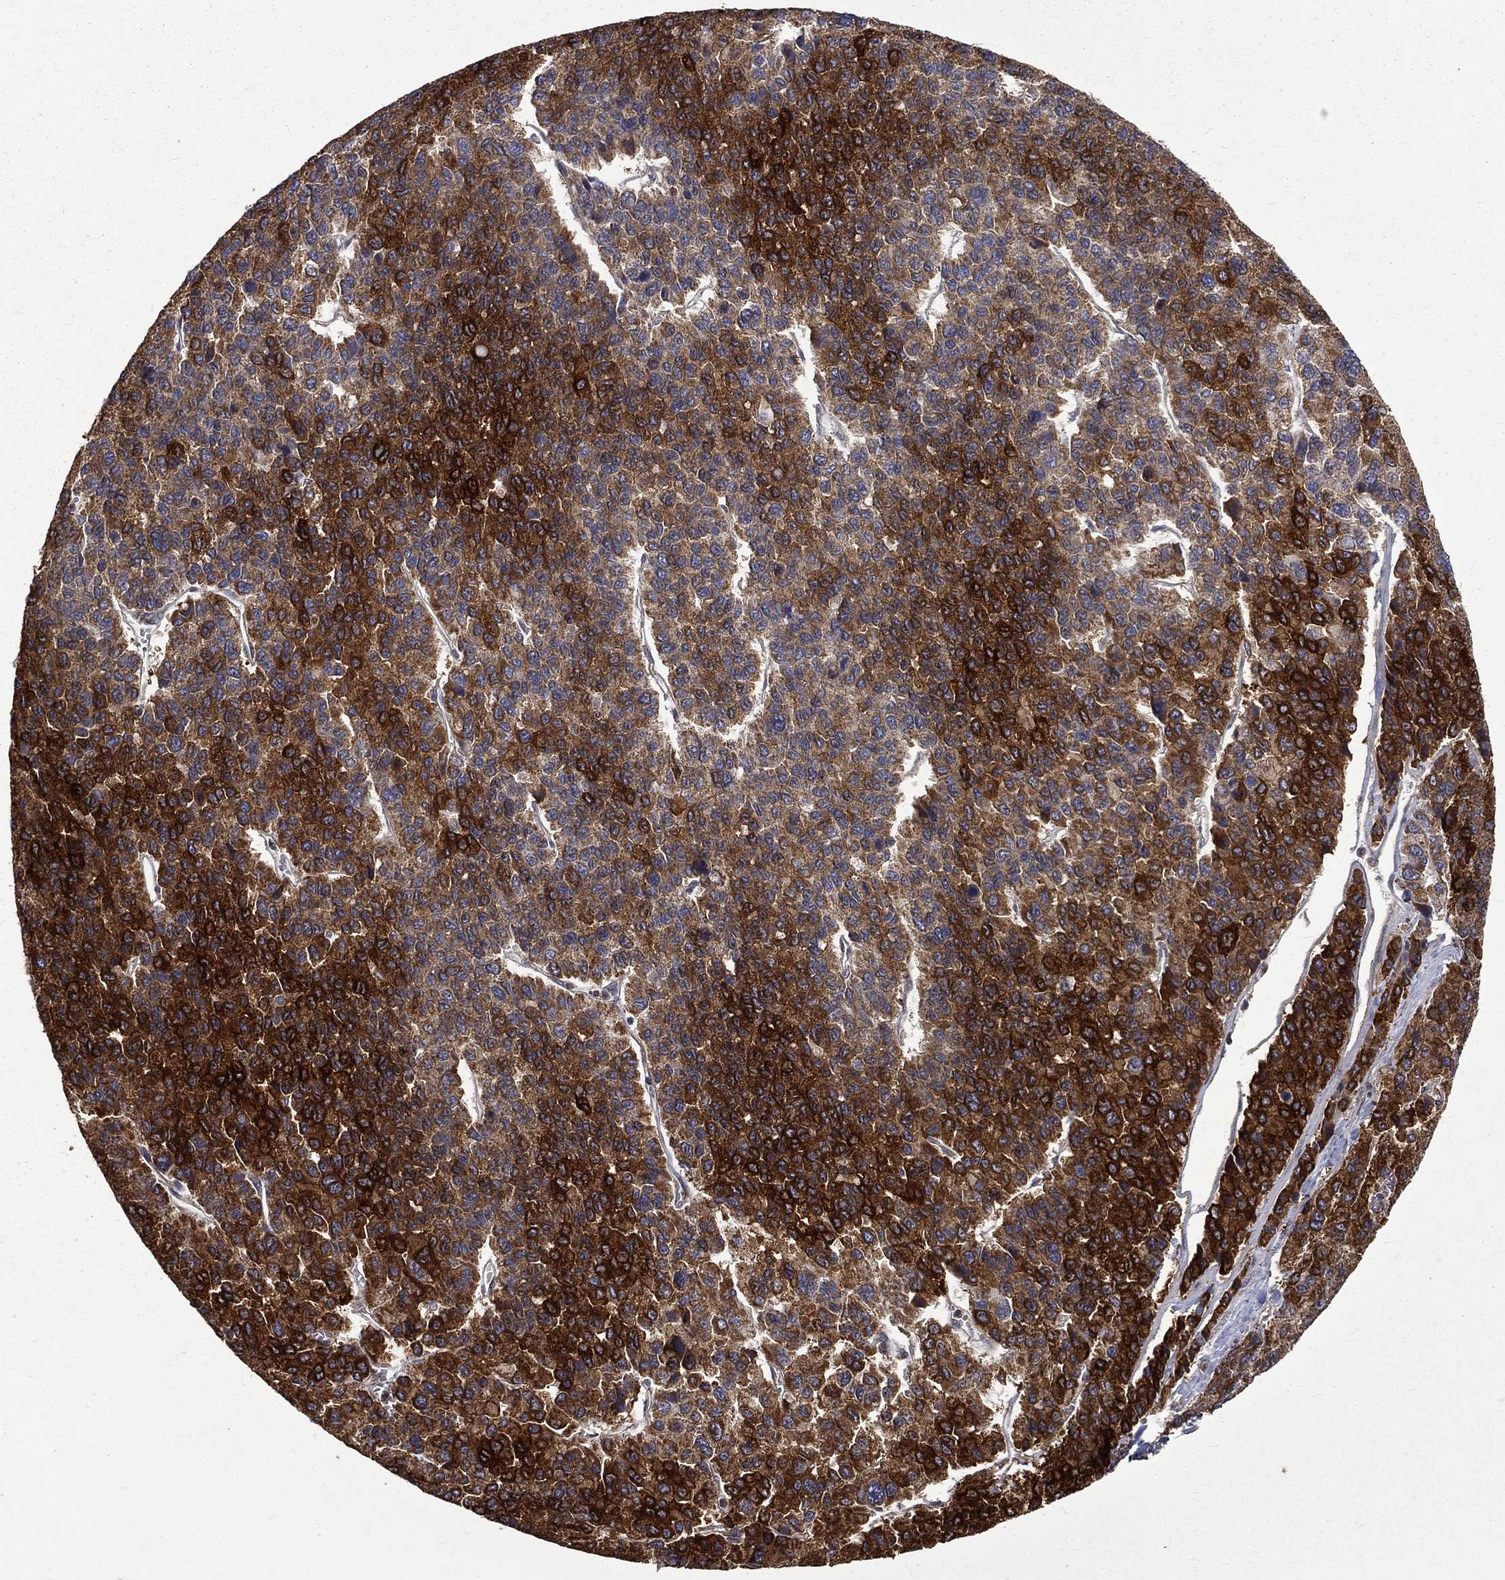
{"staining": {"intensity": "strong", "quantity": ">75%", "location": "cytoplasmic/membranous"}, "tissue": "liver cancer", "cell_type": "Tumor cells", "image_type": "cancer", "snomed": [{"axis": "morphology", "description": "Carcinoma, Hepatocellular, NOS"}, {"axis": "topography", "description": "Liver"}], "caption": "IHC of human liver hepatocellular carcinoma reveals high levels of strong cytoplasmic/membranous positivity in about >75% of tumor cells.", "gene": "RPGR", "patient": {"sex": "female", "age": 41}}